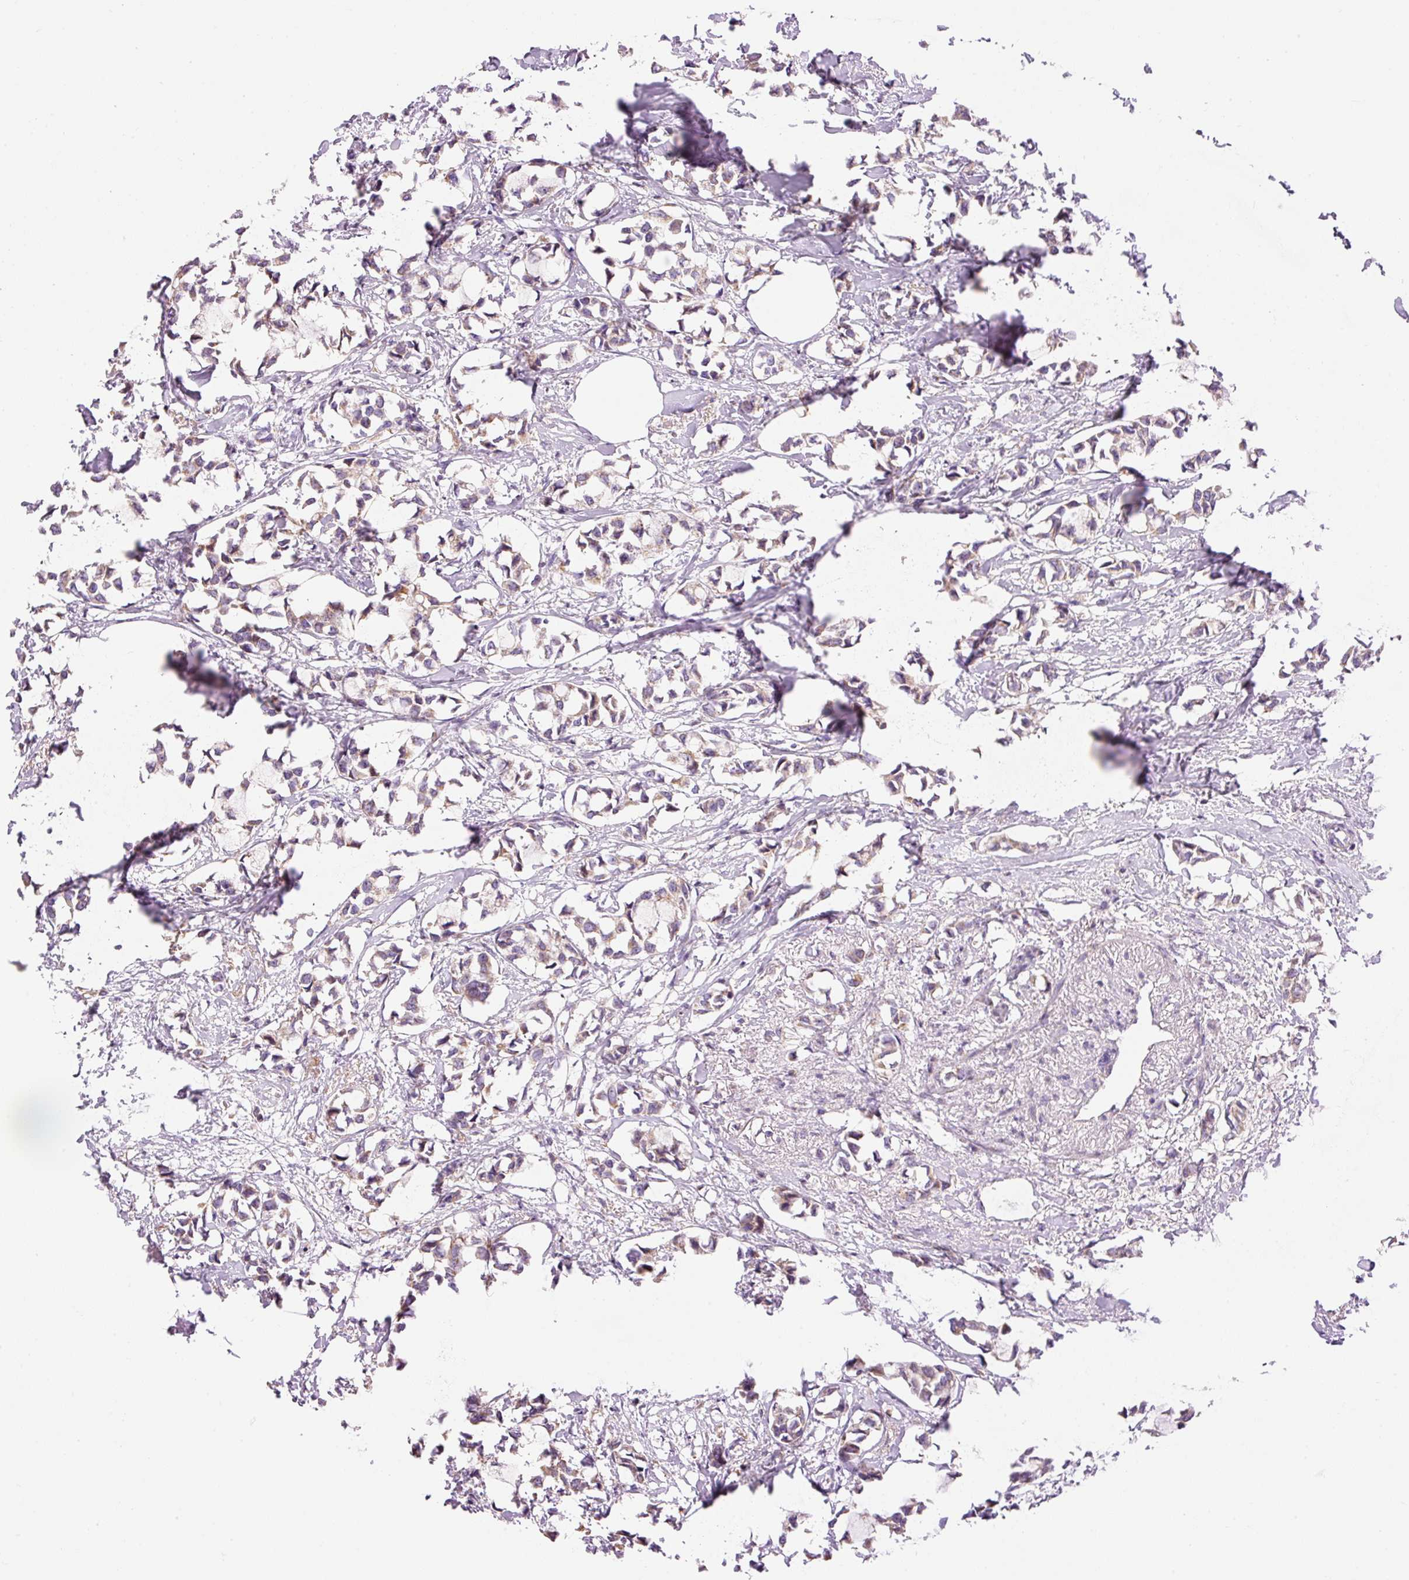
{"staining": {"intensity": "weak", "quantity": "25%-75%", "location": "cytoplasmic/membranous"}, "tissue": "breast cancer", "cell_type": "Tumor cells", "image_type": "cancer", "snomed": [{"axis": "morphology", "description": "Duct carcinoma"}, {"axis": "topography", "description": "Breast"}], "caption": "Breast intraductal carcinoma tissue exhibits weak cytoplasmic/membranous expression in about 25%-75% of tumor cells, visualized by immunohistochemistry.", "gene": "IMMT", "patient": {"sex": "female", "age": 73}}